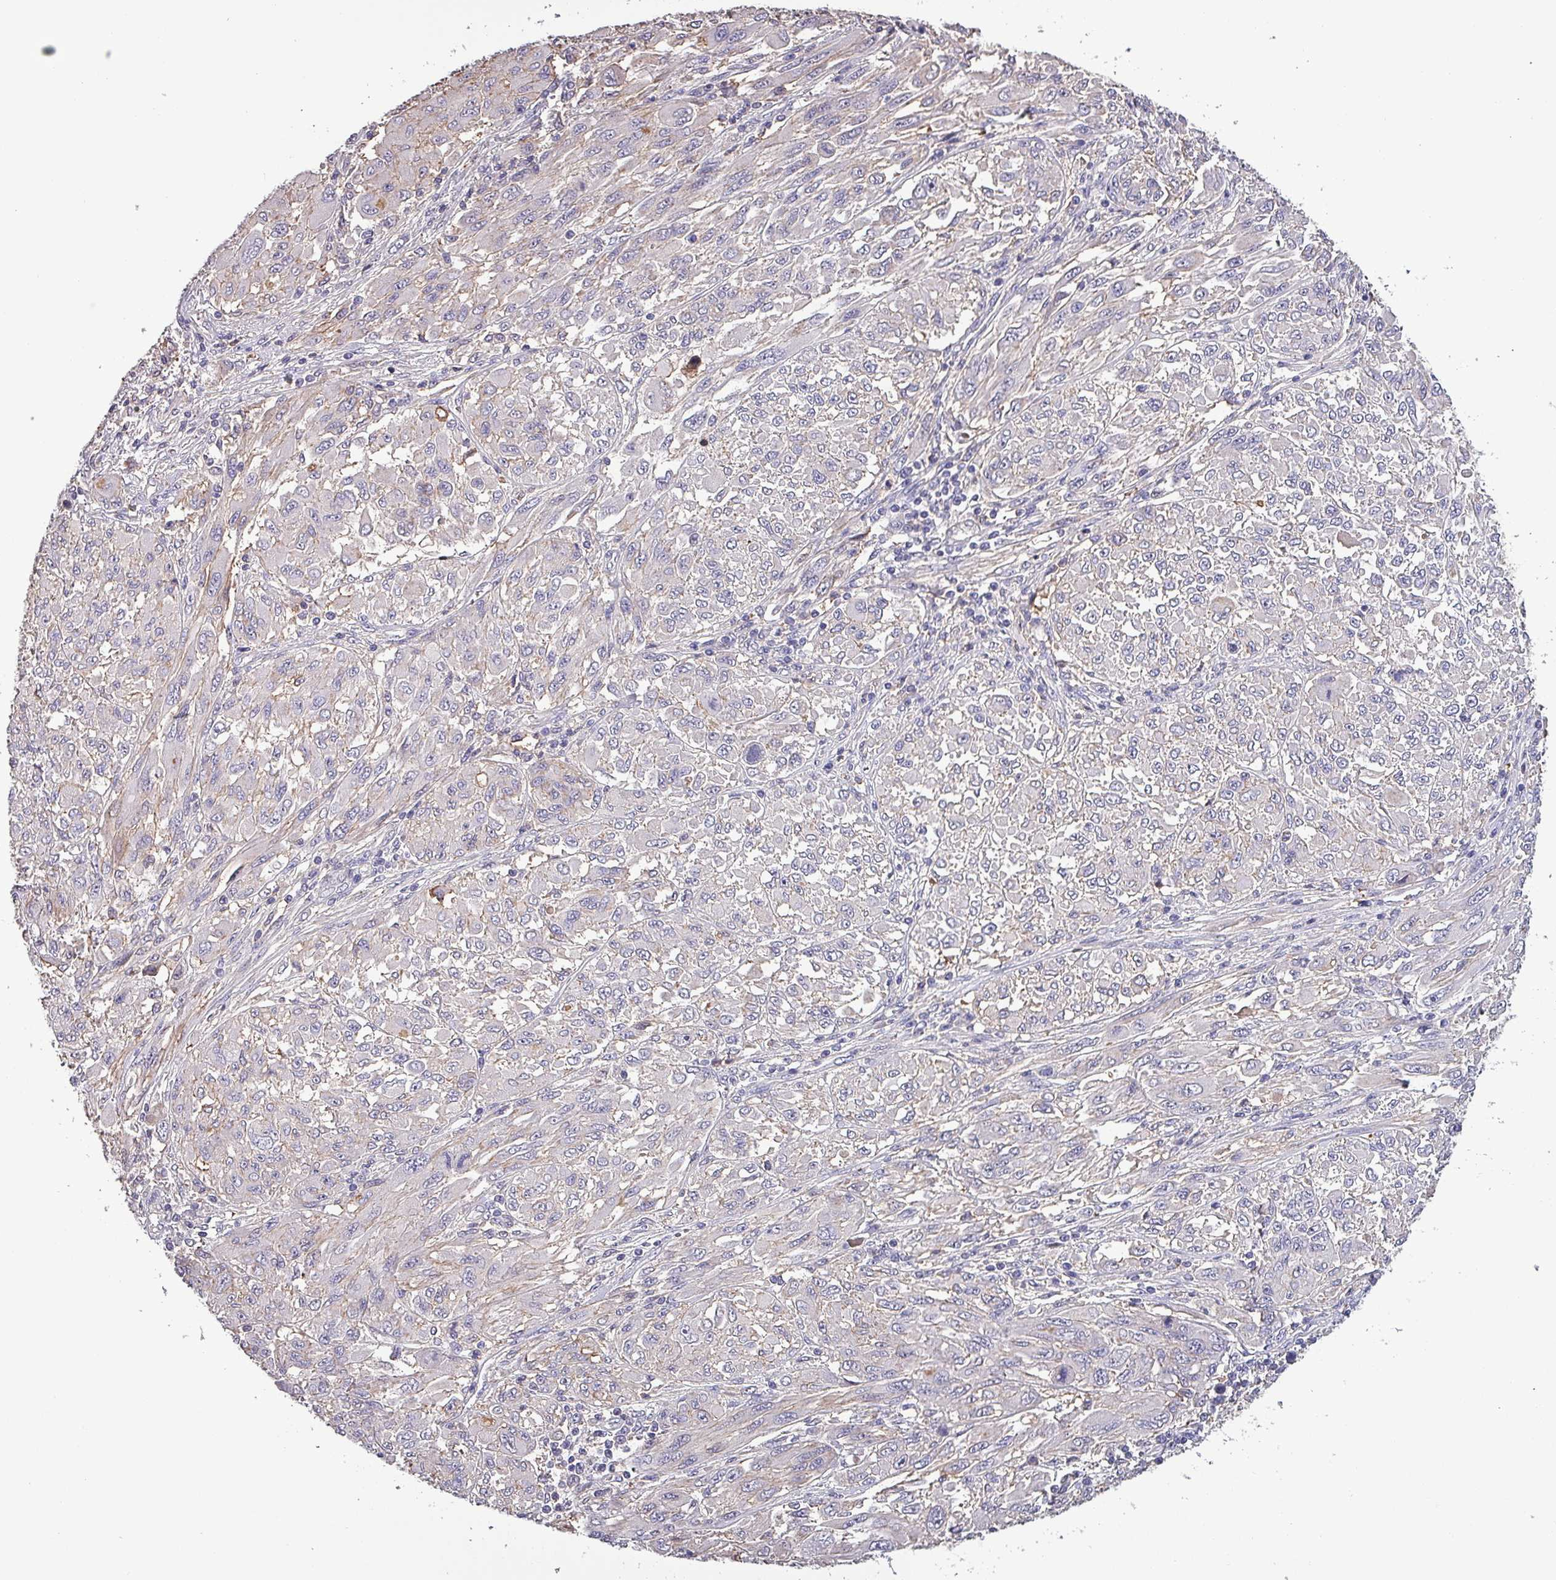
{"staining": {"intensity": "negative", "quantity": "none", "location": "none"}, "tissue": "melanoma", "cell_type": "Tumor cells", "image_type": "cancer", "snomed": [{"axis": "morphology", "description": "Malignant melanoma, NOS"}, {"axis": "topography", "description": "Skin"}], "caption": "Melanoma was stained to show a protein in brown. There is no significant positivity in tumor cells.", "gene": "HTRA4", "patient": {"sex": "female", "age": 91}}